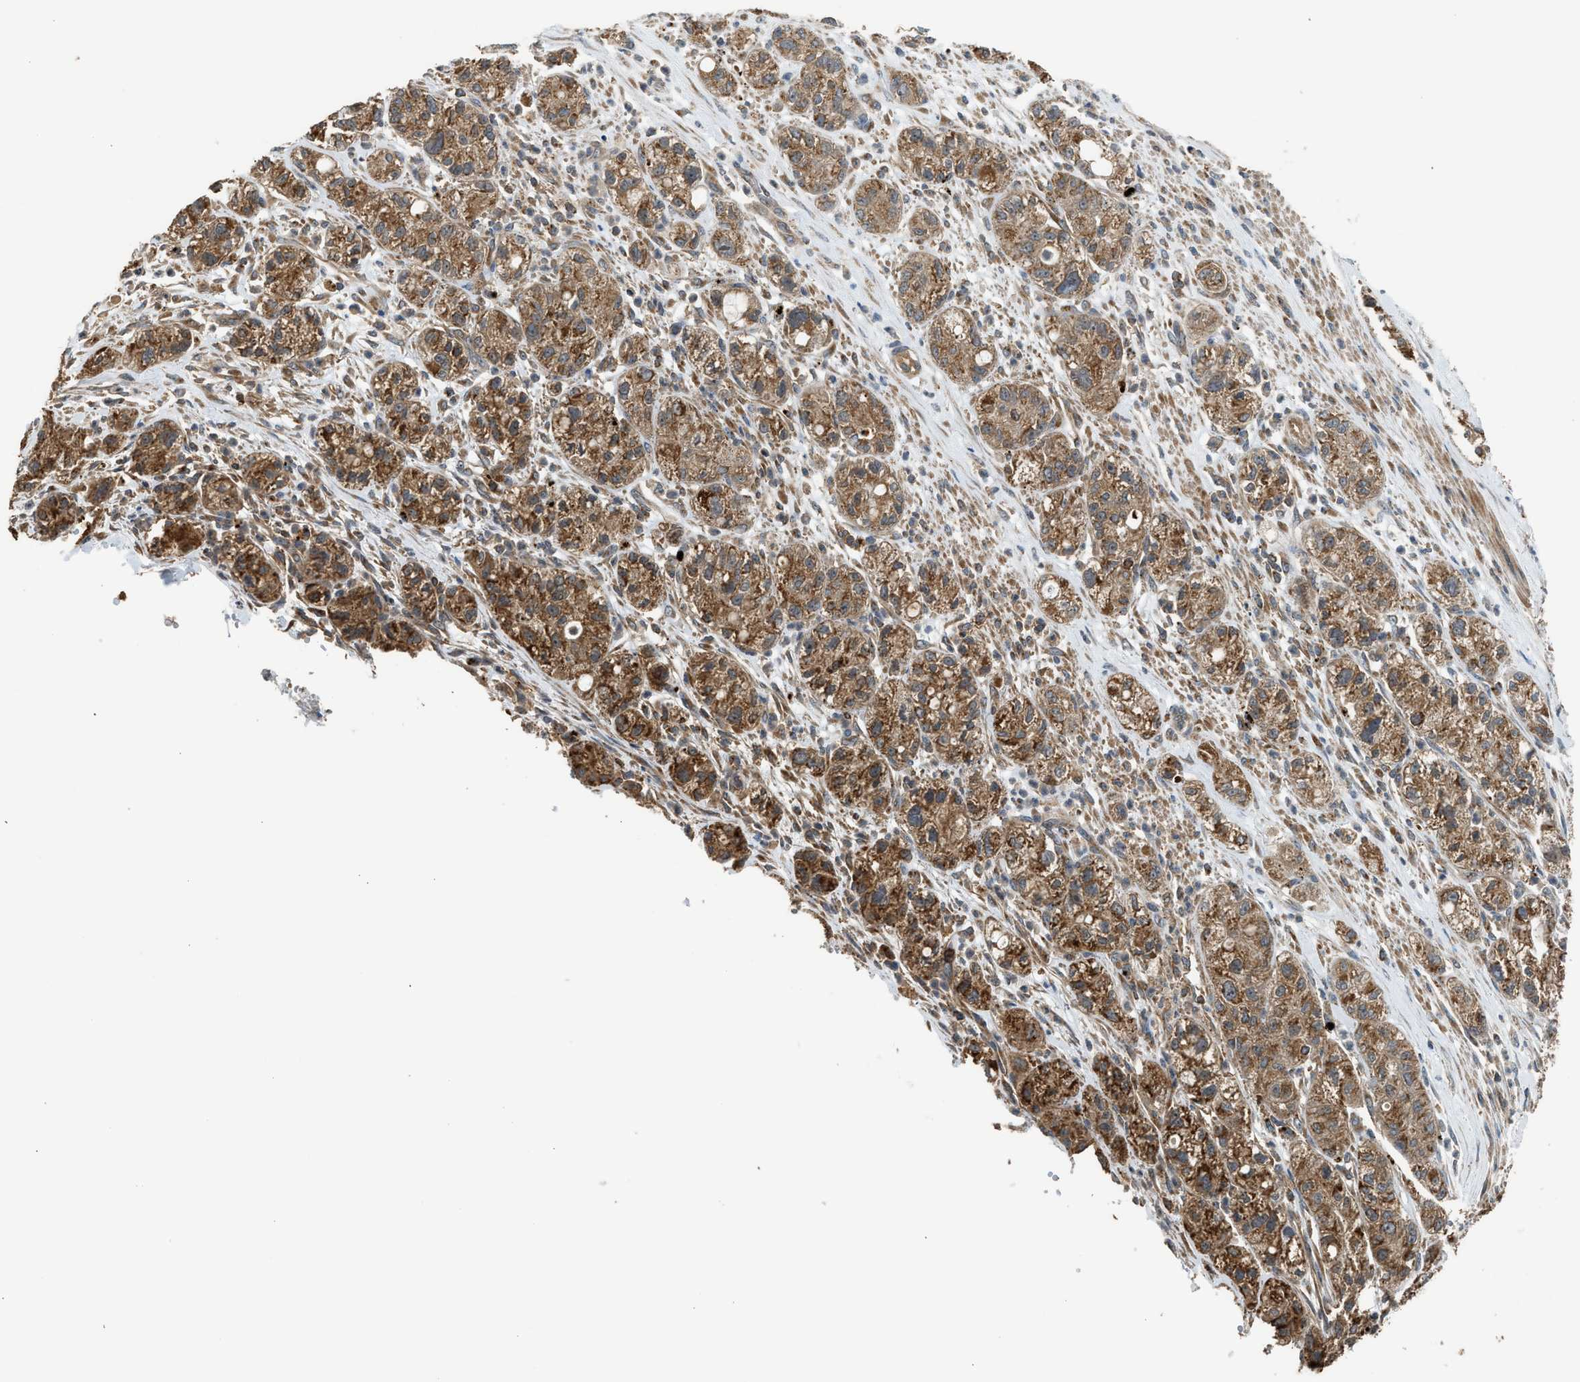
{"staining": {"intensity": "strong", "quantity": "25%-75%", "location": "cytoplasmic/membranous"}, "tissue": "pancreatic cancer", "cell_type": "Tumor cells", "image_type": "cancer", "snomed": [{"axis": "morphology", "description": "Adenocarcinoma, NOS"}, {"axis": "topography", "description": "Pancreas"}], "caption": "This micrograph reveals pancreatic adenocarcinoma stained with immunohistochemistry to label a protein in brown. The cytoplasmic/membranous of tumor cells show strong positivity for the protein. Nuclei are counter-stained blue.", "gene": "STARD3", "patient": {"sex": "female", "age": 78}}